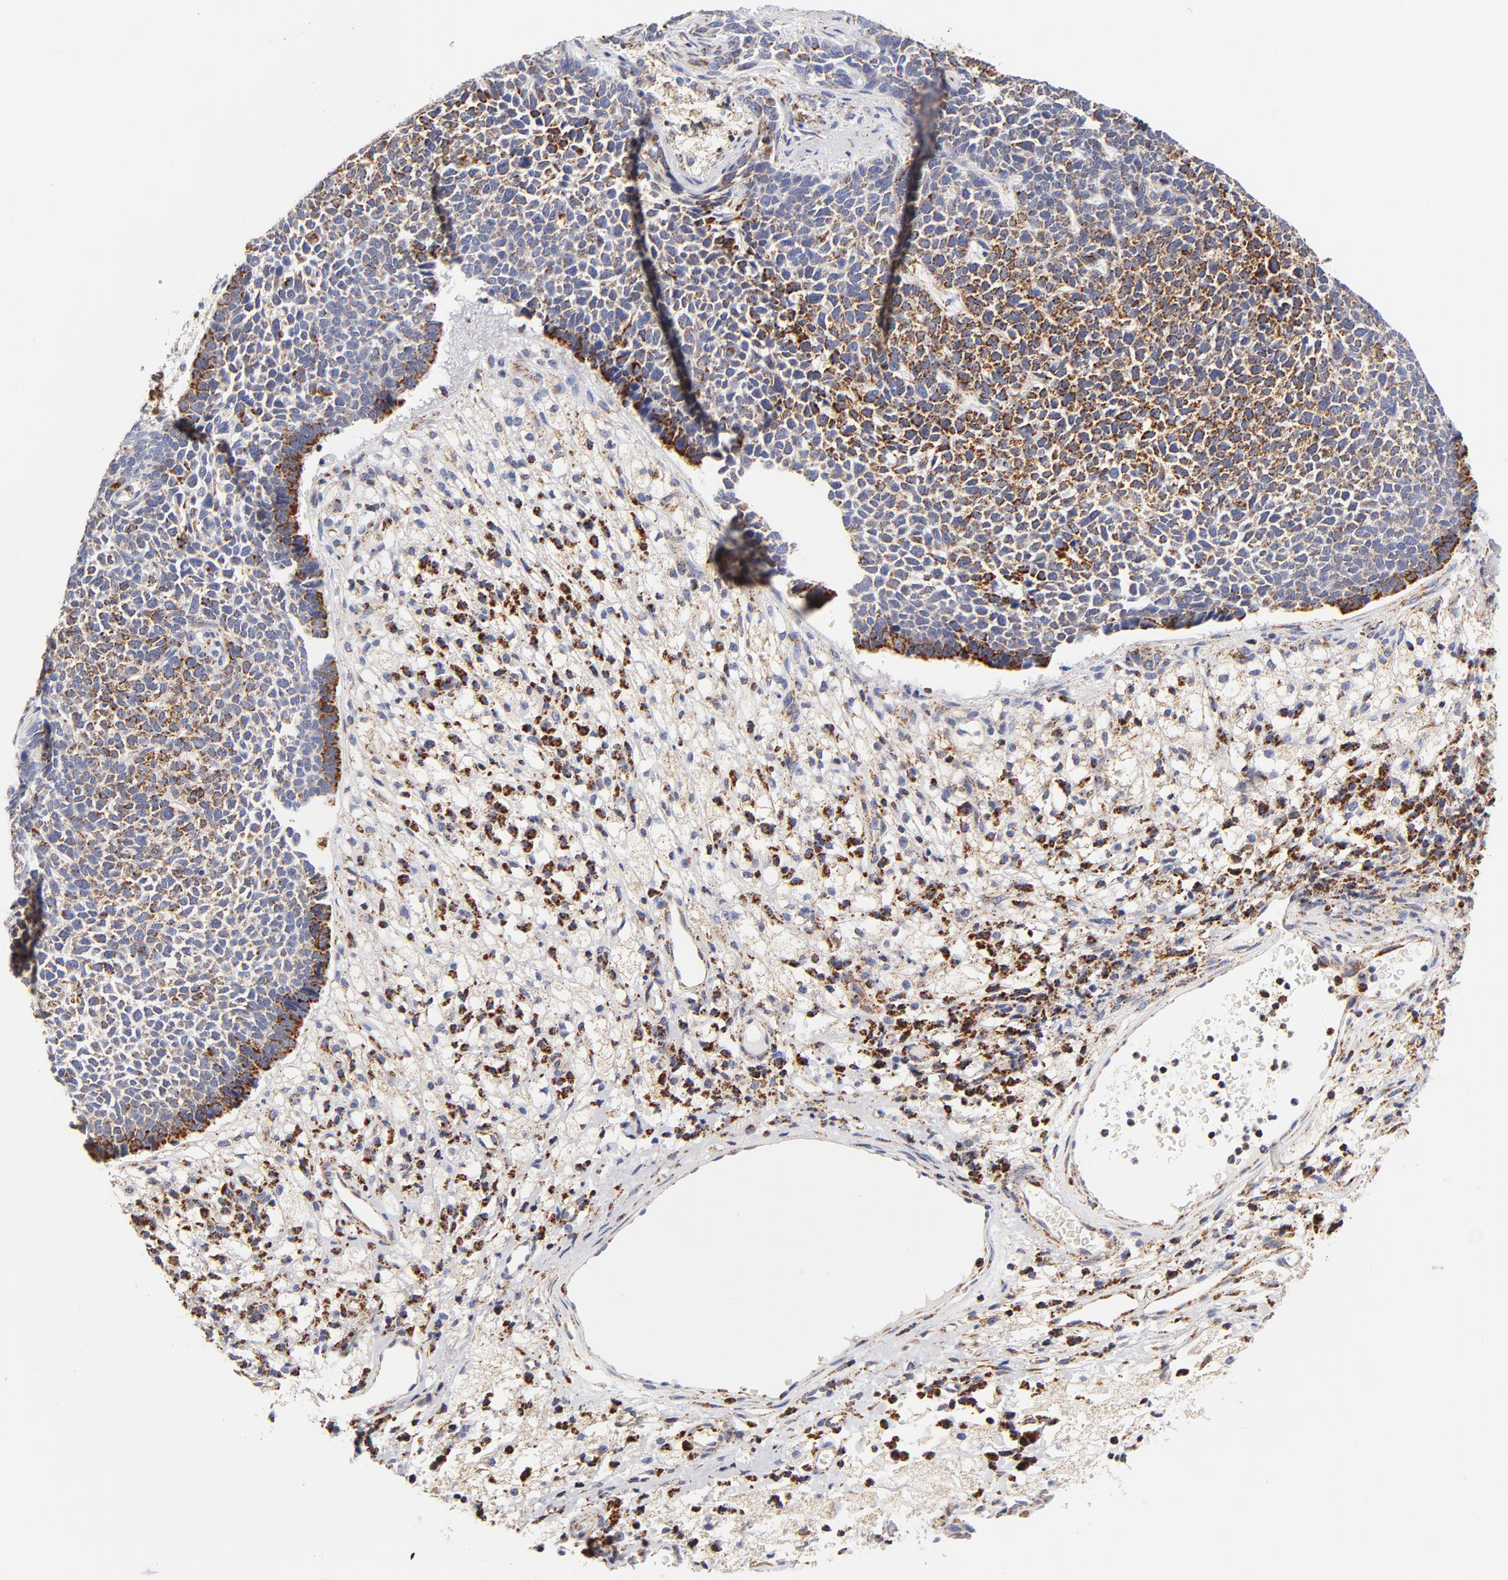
{"staining": {"intensity": "strong", "quantity": ">75%", "location": "cytoplasmic/membranous"}, "tissue": "skin cancer", "cell_type": "Tumor cells", "image_type": "cancer", "snomed": [{"axis": "morphology", "description": "Basal cell carcinoma"}, {"axis": "topography", "description": "Skin"}], "caption": "The photomicrograph displays staining of basal cell carcinoma (skin), revealing strong cytoplasmic/membranous protein positivity (brown color) within tumor cells. (brown staining indicates protein expression, while blue staining denotes nuclei).", "gene": "ECHS1", "patient": {"sex": "female", "age": 84}}